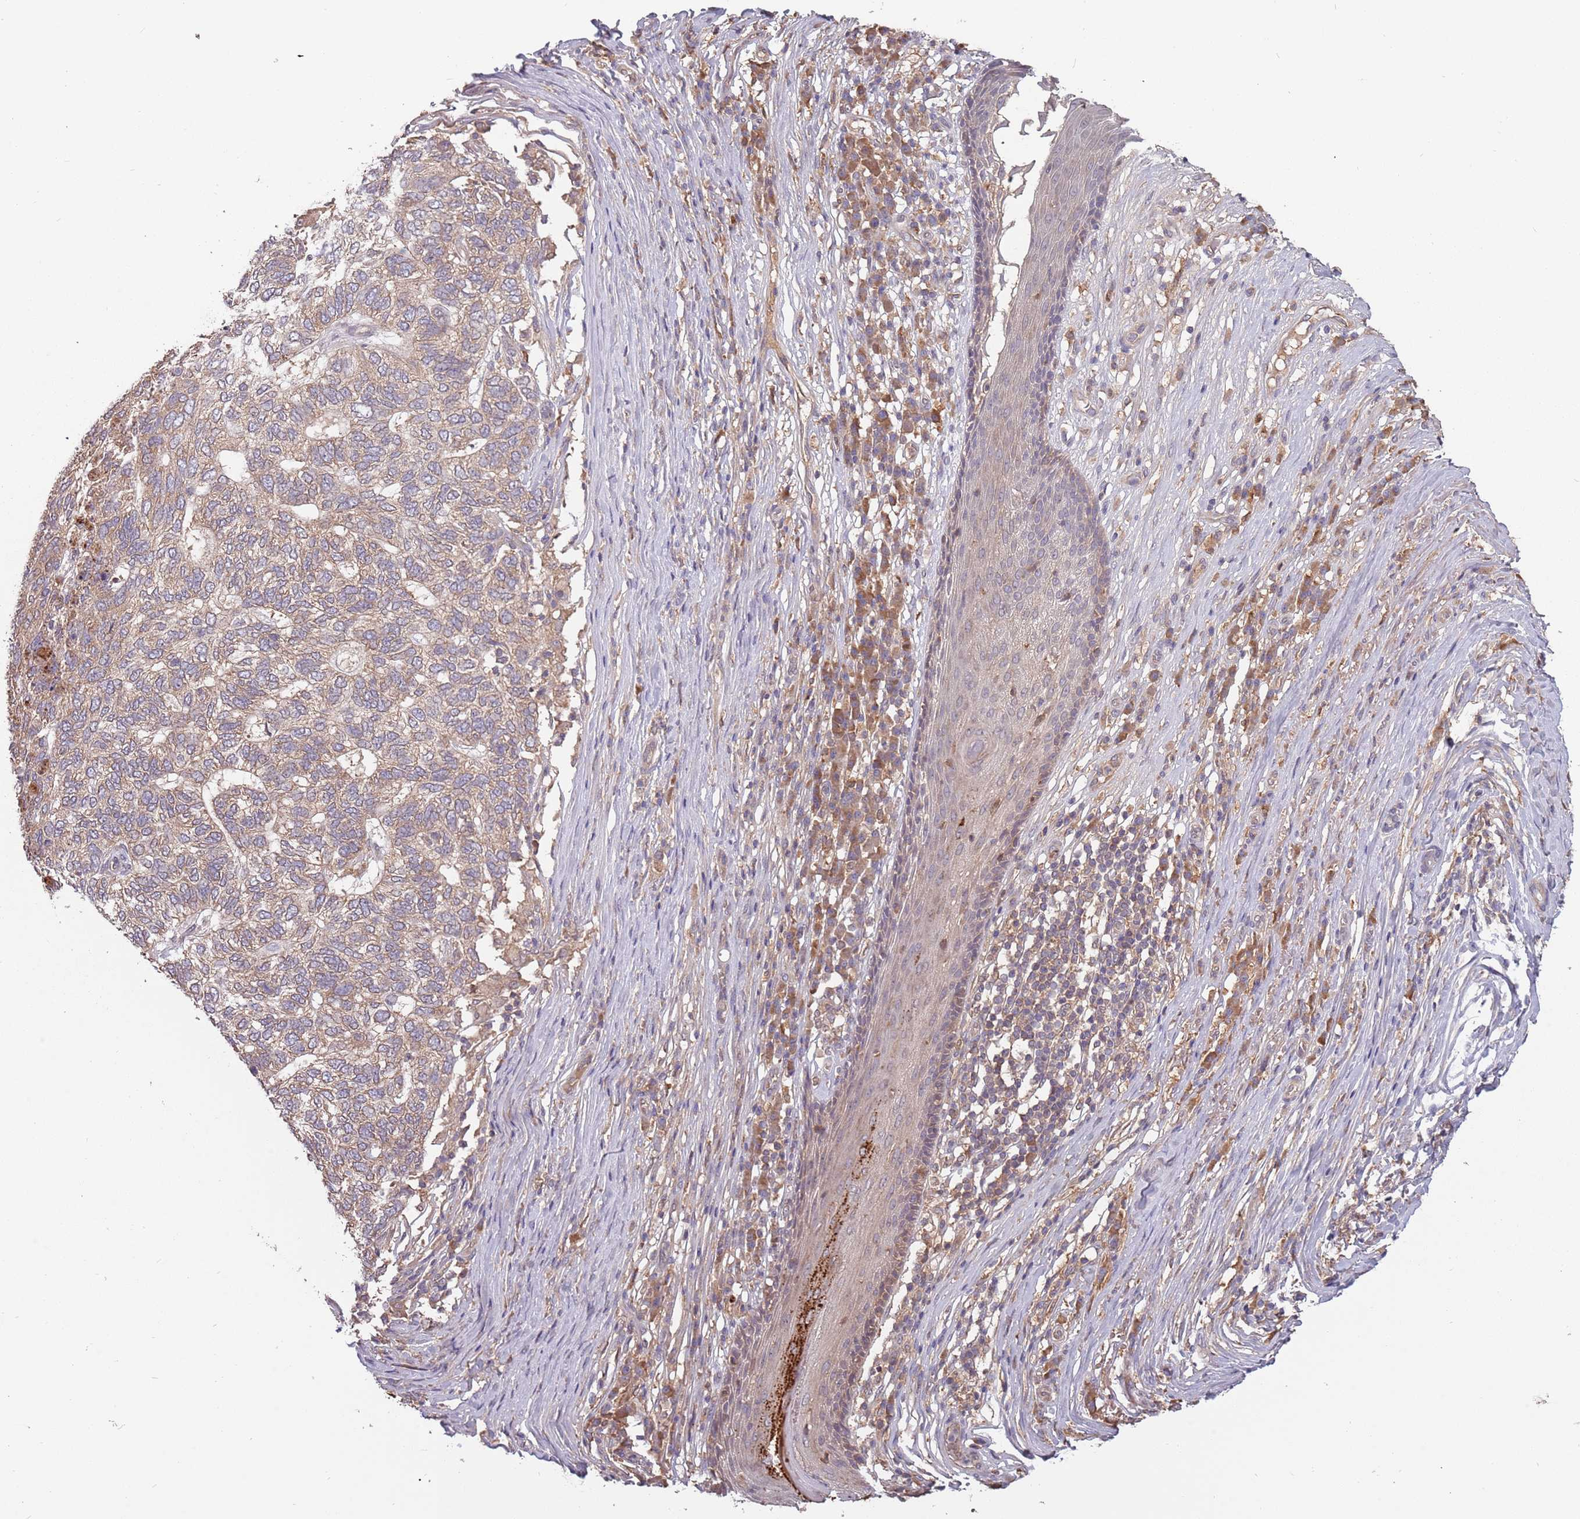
{"staining": {"intensity": "weak", "quantity": ">75%", "location": "cytoplasmic/membranous"}, "tissue": "skin cancer", "cell_type": "Tumor cells", "image_type": "cancer", "snomed": [{"axis": "morphology", "description": "Basal cell carcinoma"}, {"axis": "topography", "description": "Skin"}], "caption": "Human basal cell carcinoma (skin) stained for a protein (brown) shows weak cytoplasmic/membranous positive expression in about >75% of tumor cells.", "gene": "USP32", "patient": {"sex": "female", "age": 65}}